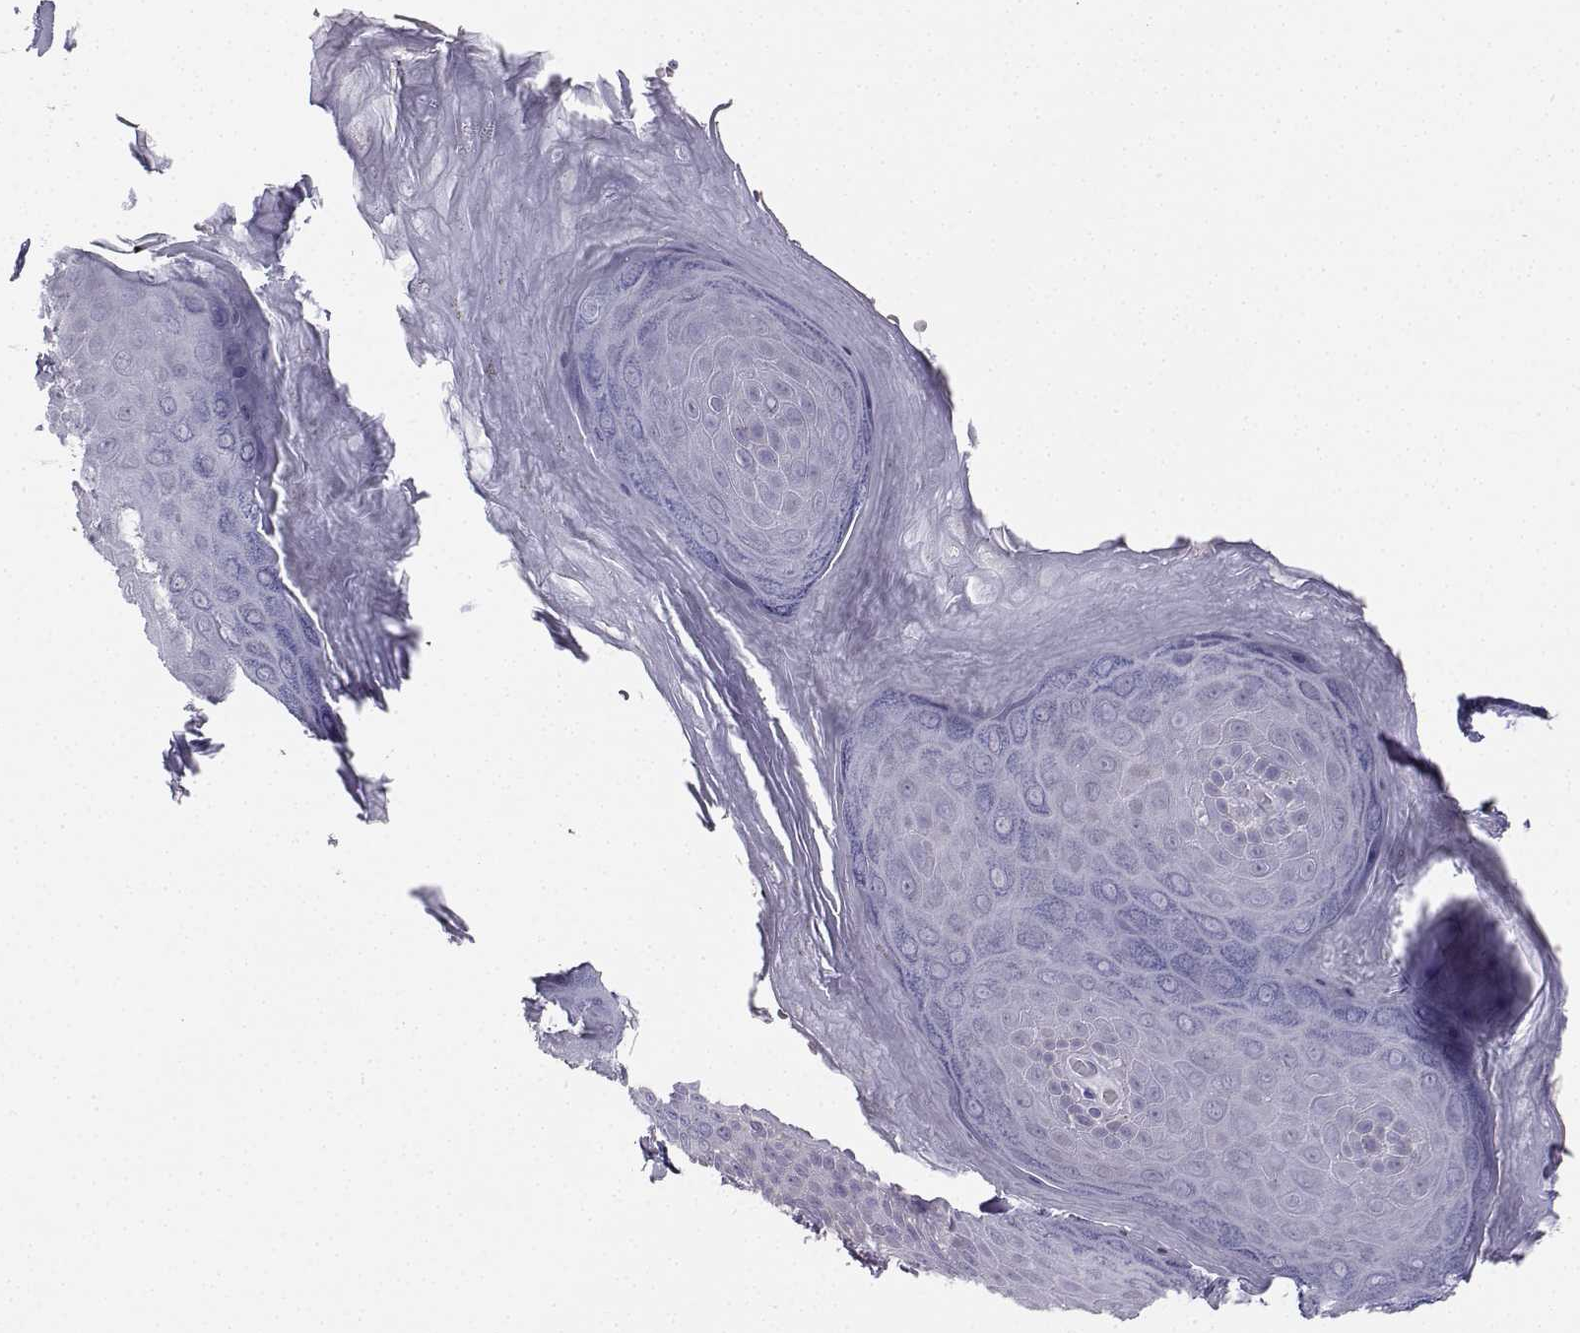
{"staining": {"intensity": "negative", "quantity": "none", "location": "none"}, "tissue": "skin", "cell_type": "Epidermal cells", "image_type": "normal", "snomed": [{"axis": "morphology", "description": "Normal tissue, NOS"}, {"axis": "topography", "description": "Anal"}], "caption": "Immunohistochemical staining of unremarkable human skin reveals no significant staining in epidermal cells. (Stains: DAB (3,3'-diaminobenzidine) immunohistochemistry (IHC) with hematoxylin counter stain, Microscopy: brightfield microscopy at high magnification).", "gene": "SYCE1", "patient": {"sex": "male", "age": 53}}